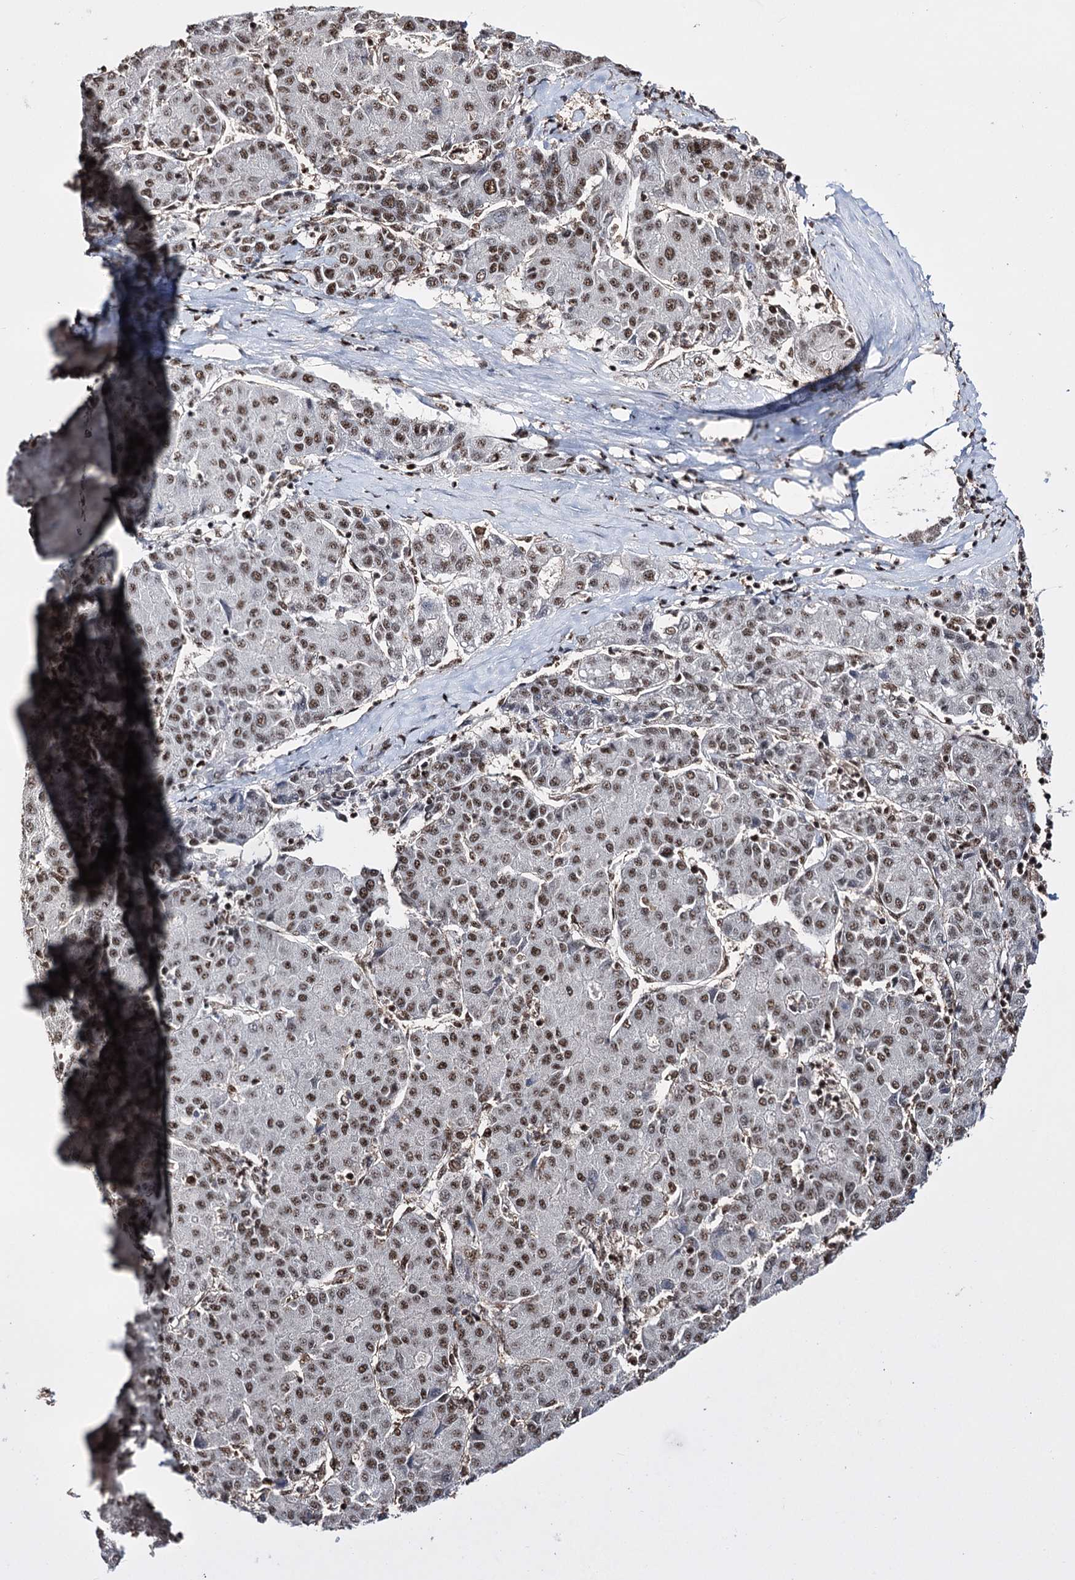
{"staining": {"intensity": "strong", "quantity": ">75%", "location": "nuclear"}, "tissue": "liver cancer", "cell_type": "Tumor cells", "image_type": "cancer", "snomed": [{"axis": "morphology", "description": "Carcinoma, Hepatocellular, NOS"}, {"axis": "topography", "description": "Liver"}], "caption": "Protein staining demonstrates strong nuclear staining in about >75% of tumor cells in hepatocellular carcinoma (liver).", "gene": "PRPF40A", "patient": {"sex": "male", "age": 65}}